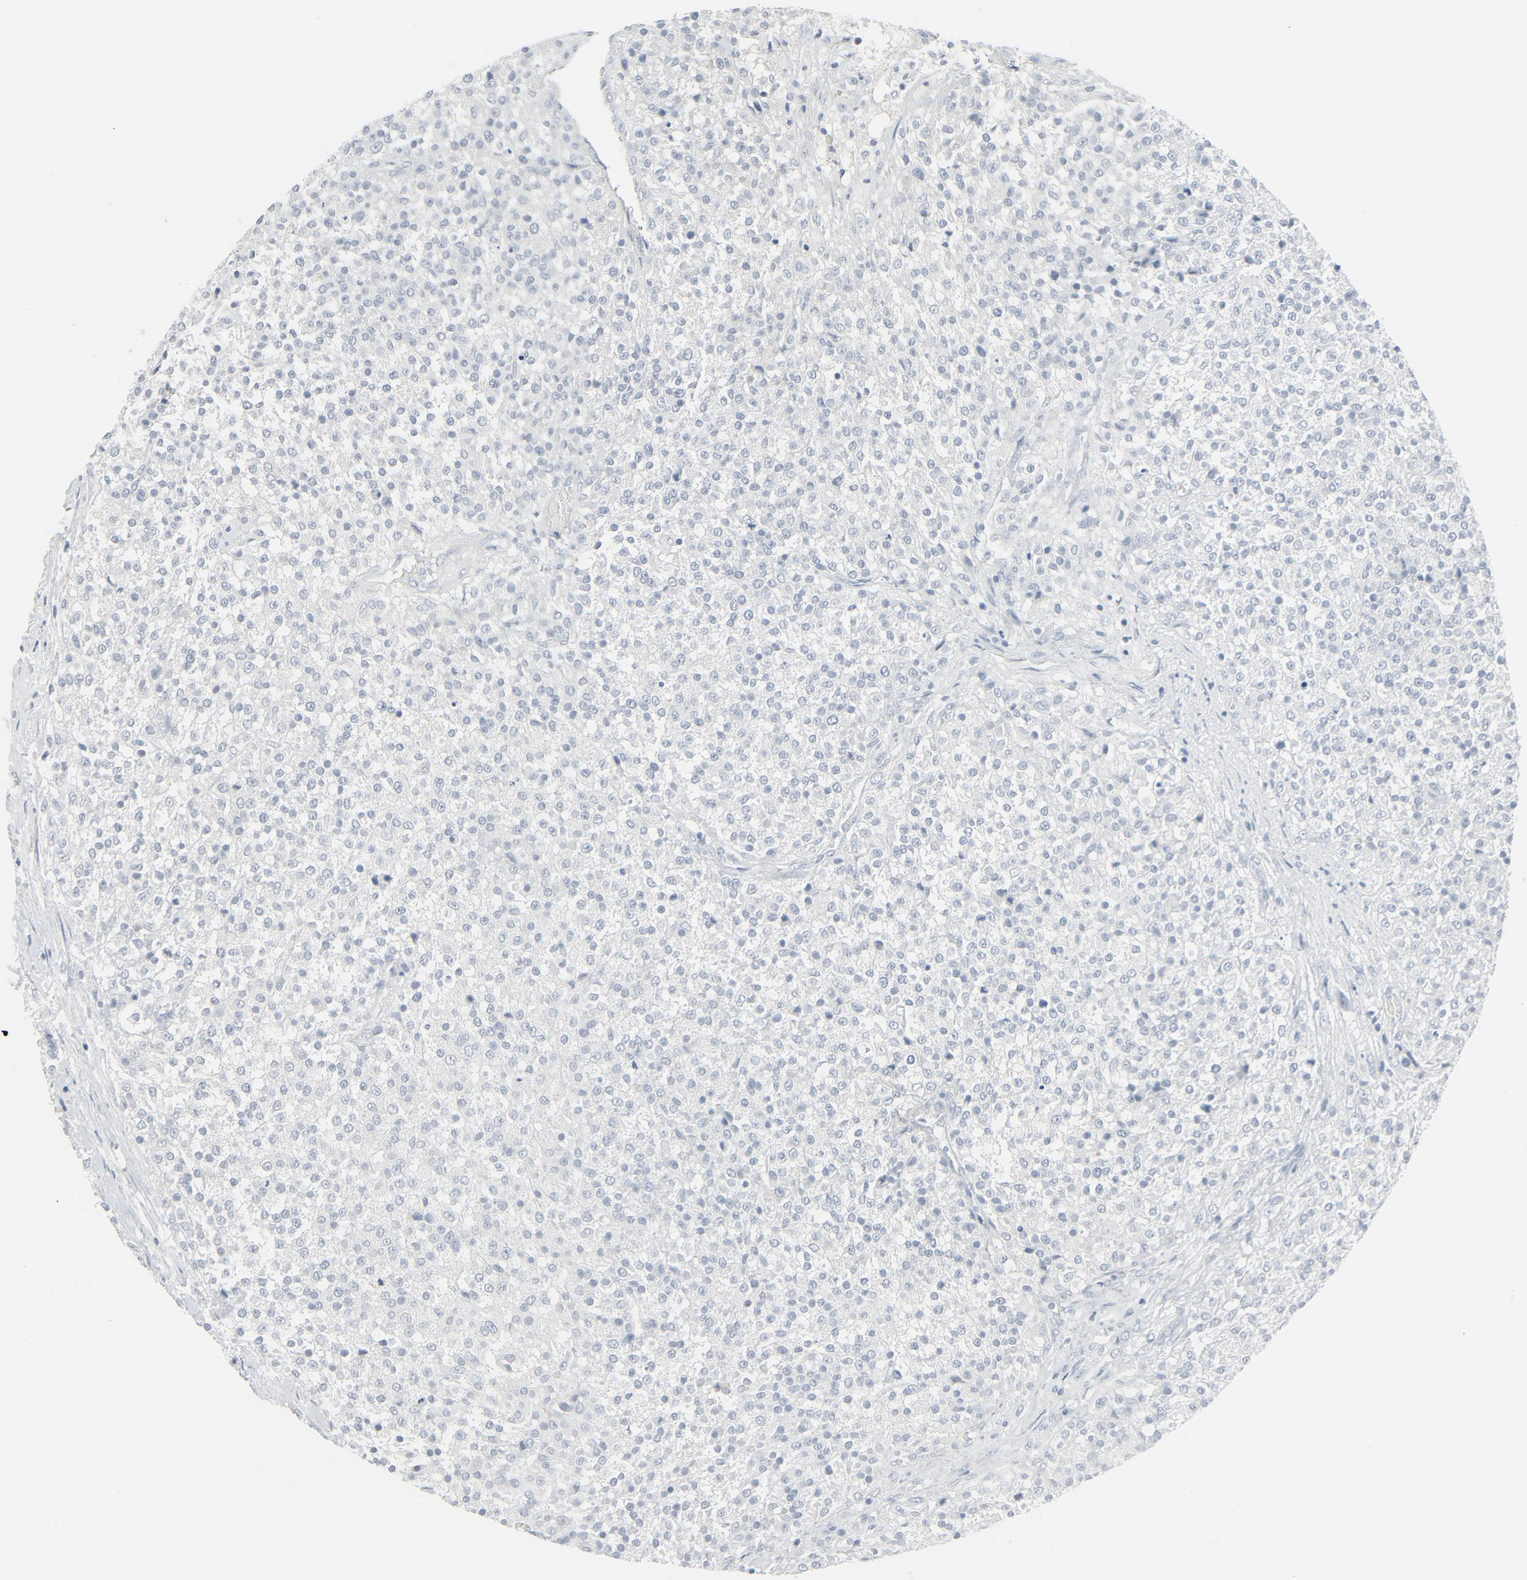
{"staining": {"intensity": "negative", "quantity": "none", "location": "none"}, "tissue": "testis cancer", "cell_type": "Tumor cells", "image_type": "cancer", "snomed": [{"axis": "morphology", "description": "Seminoma, NOS"}, {"axis": "topography", "description": "Testis"}], "caption": "Tumor cells are negative for protein expression in human testis cancer.", "gene": "FGFR3", "patient": {"sex": "male", "age": 59}}